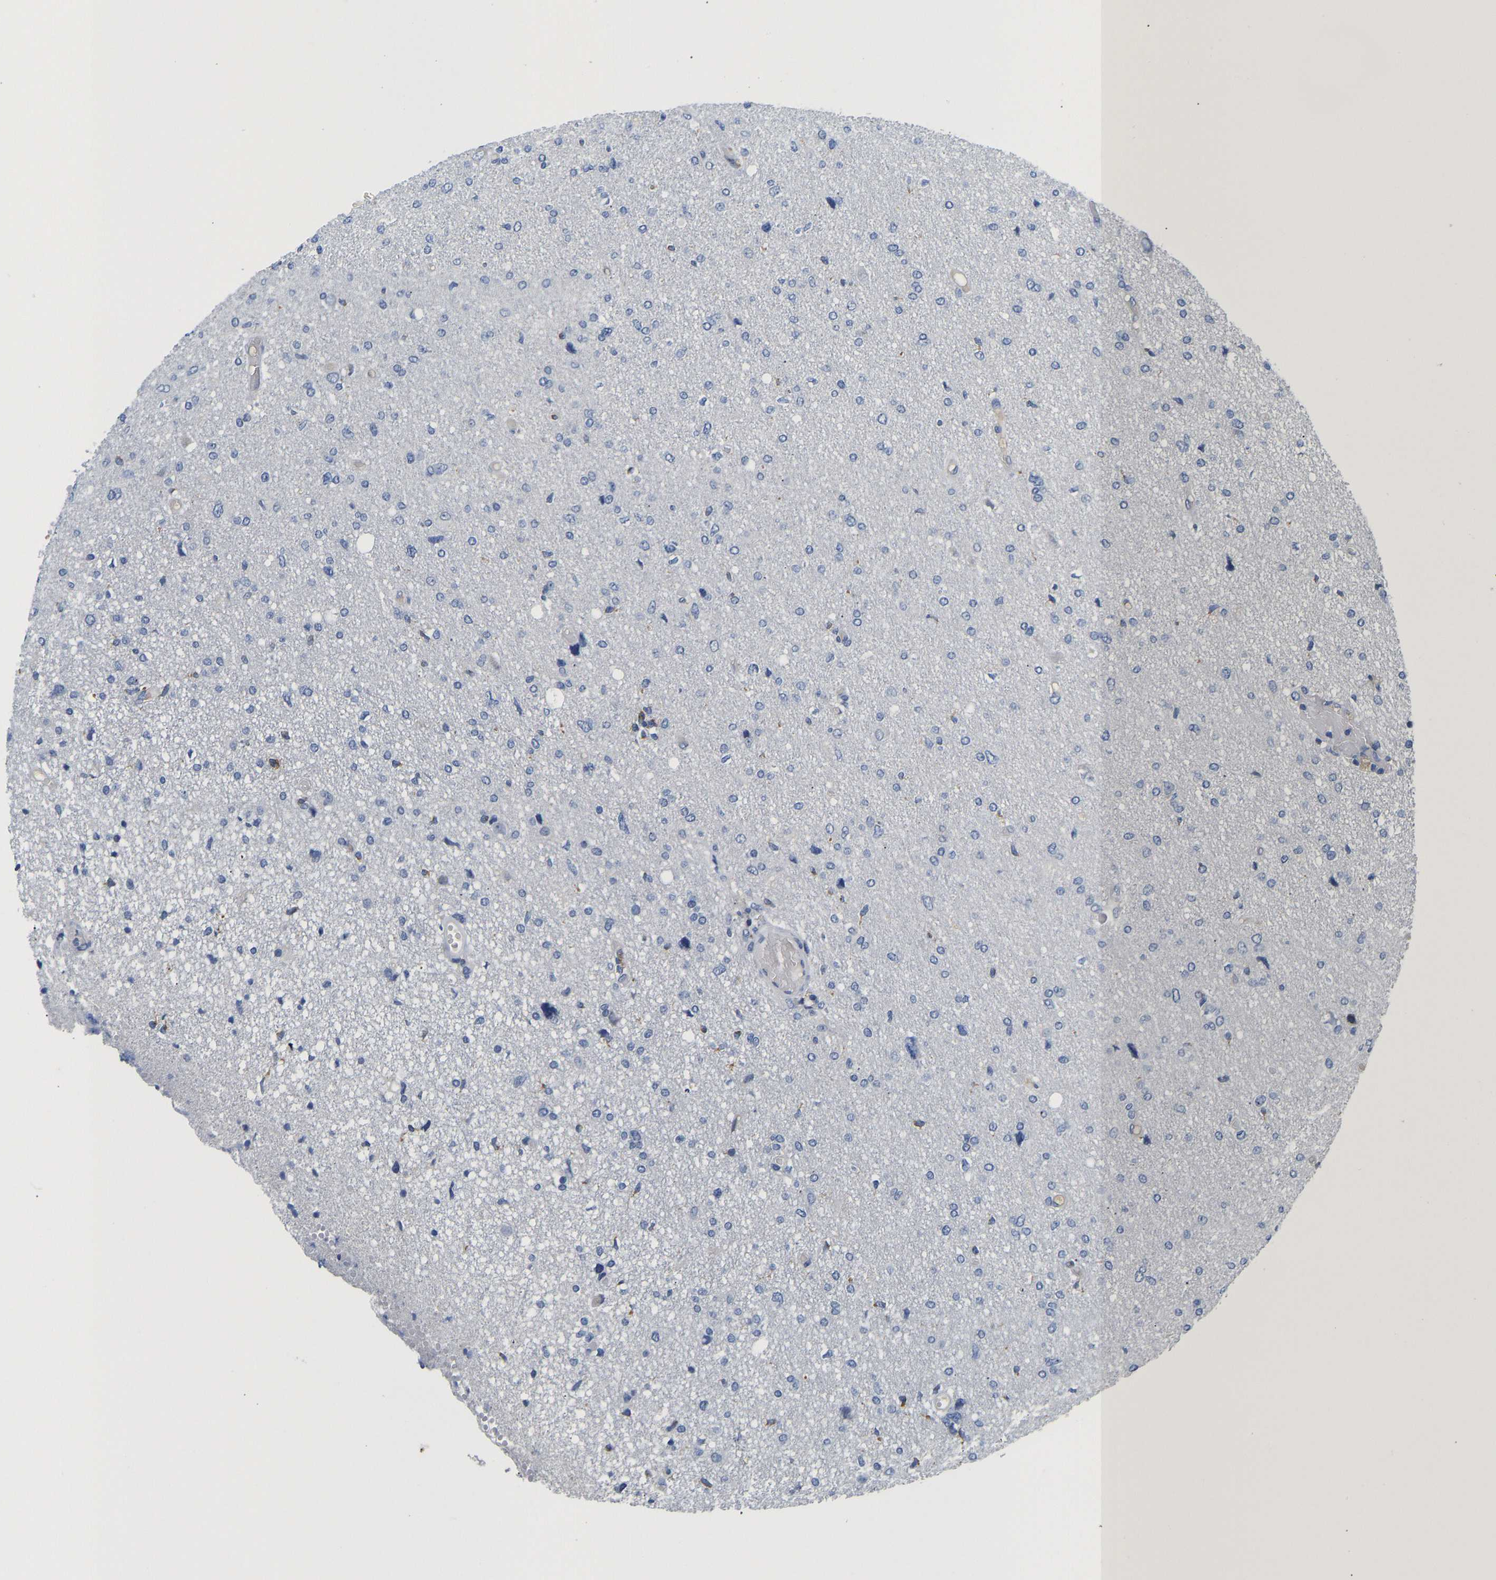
{"staining": {"intensity": "negative", "quantity": "none", "location": "none"}, "tissue": "glioma", "cell_type": "Tumor cells", "image_type": "cancer", "snomed": [{"axis": "morphology", "description": "Glioma, malignant, High grade"}, {"axis": "topography", "description": "Brain"}], "caption": "A high-resolution micrograph shows immunohistochemistry (IHC) staining of glioma, which shows no significant staining in tumor cells.", "gene": "PCK2", "patient": {"sex": "female", "age": 59}}